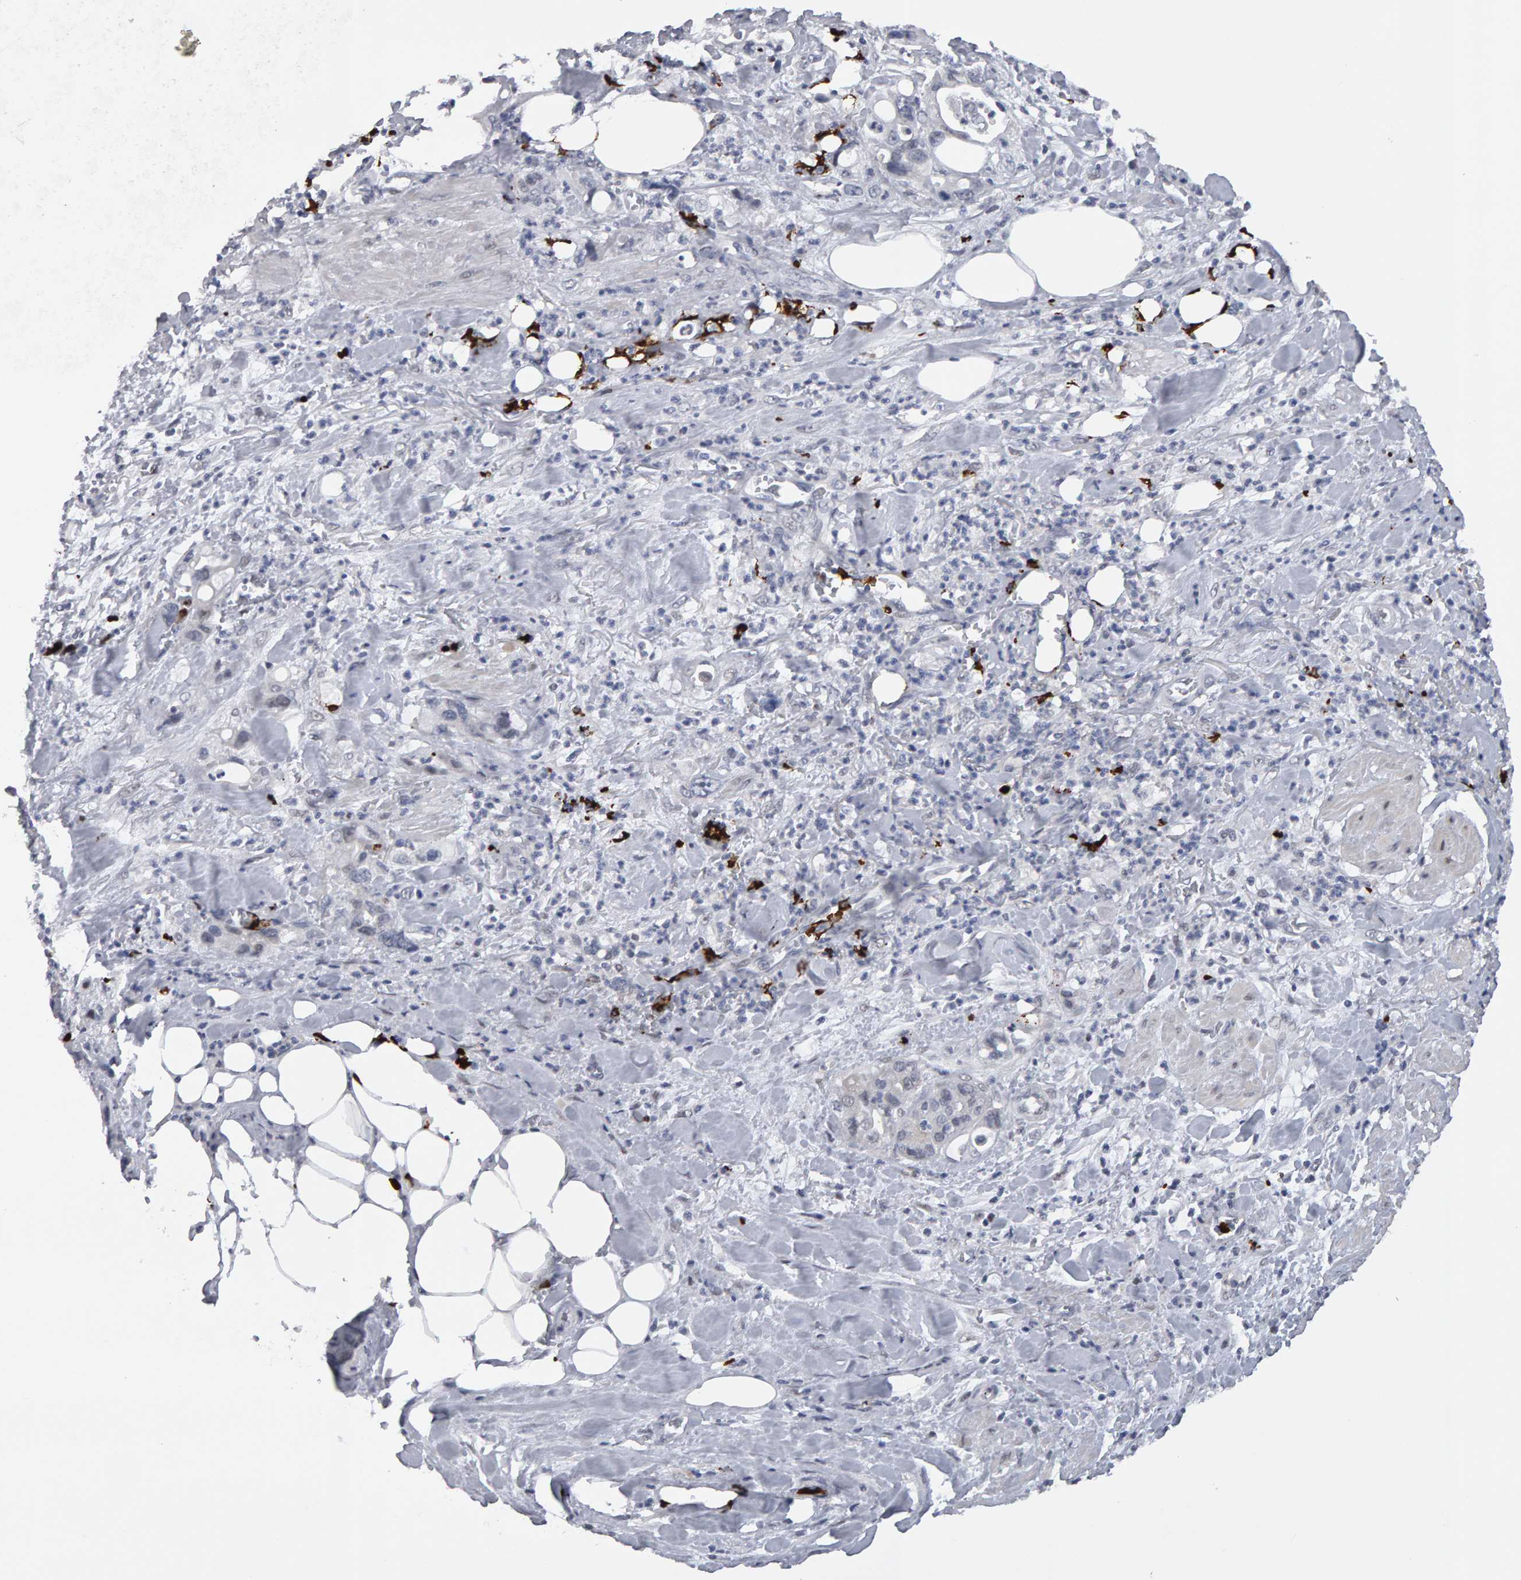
{"staining": {"intensity": "negative", "quantity": "none", "location": "none"}, "tissue": "pancreatic cancer", "cell_type": "Tumor cells", "image_type": "cancer", "snomed": [{"axis": "morphology", "description": "Adenocarcinoma, NOS"}, {"axis": "topography", "description": "Pancreas"}], "caption": "Immunohistochemical staining of human adenocarcinoma (pancreatic) reveals no significant staining in tumor cells. (DAB (3,3'-diaminobenzidine) IHC visualized using brightfield microscopy, high magnification).", "gene": "IPO8", "patient": {"sex": "male", "age": 70}}